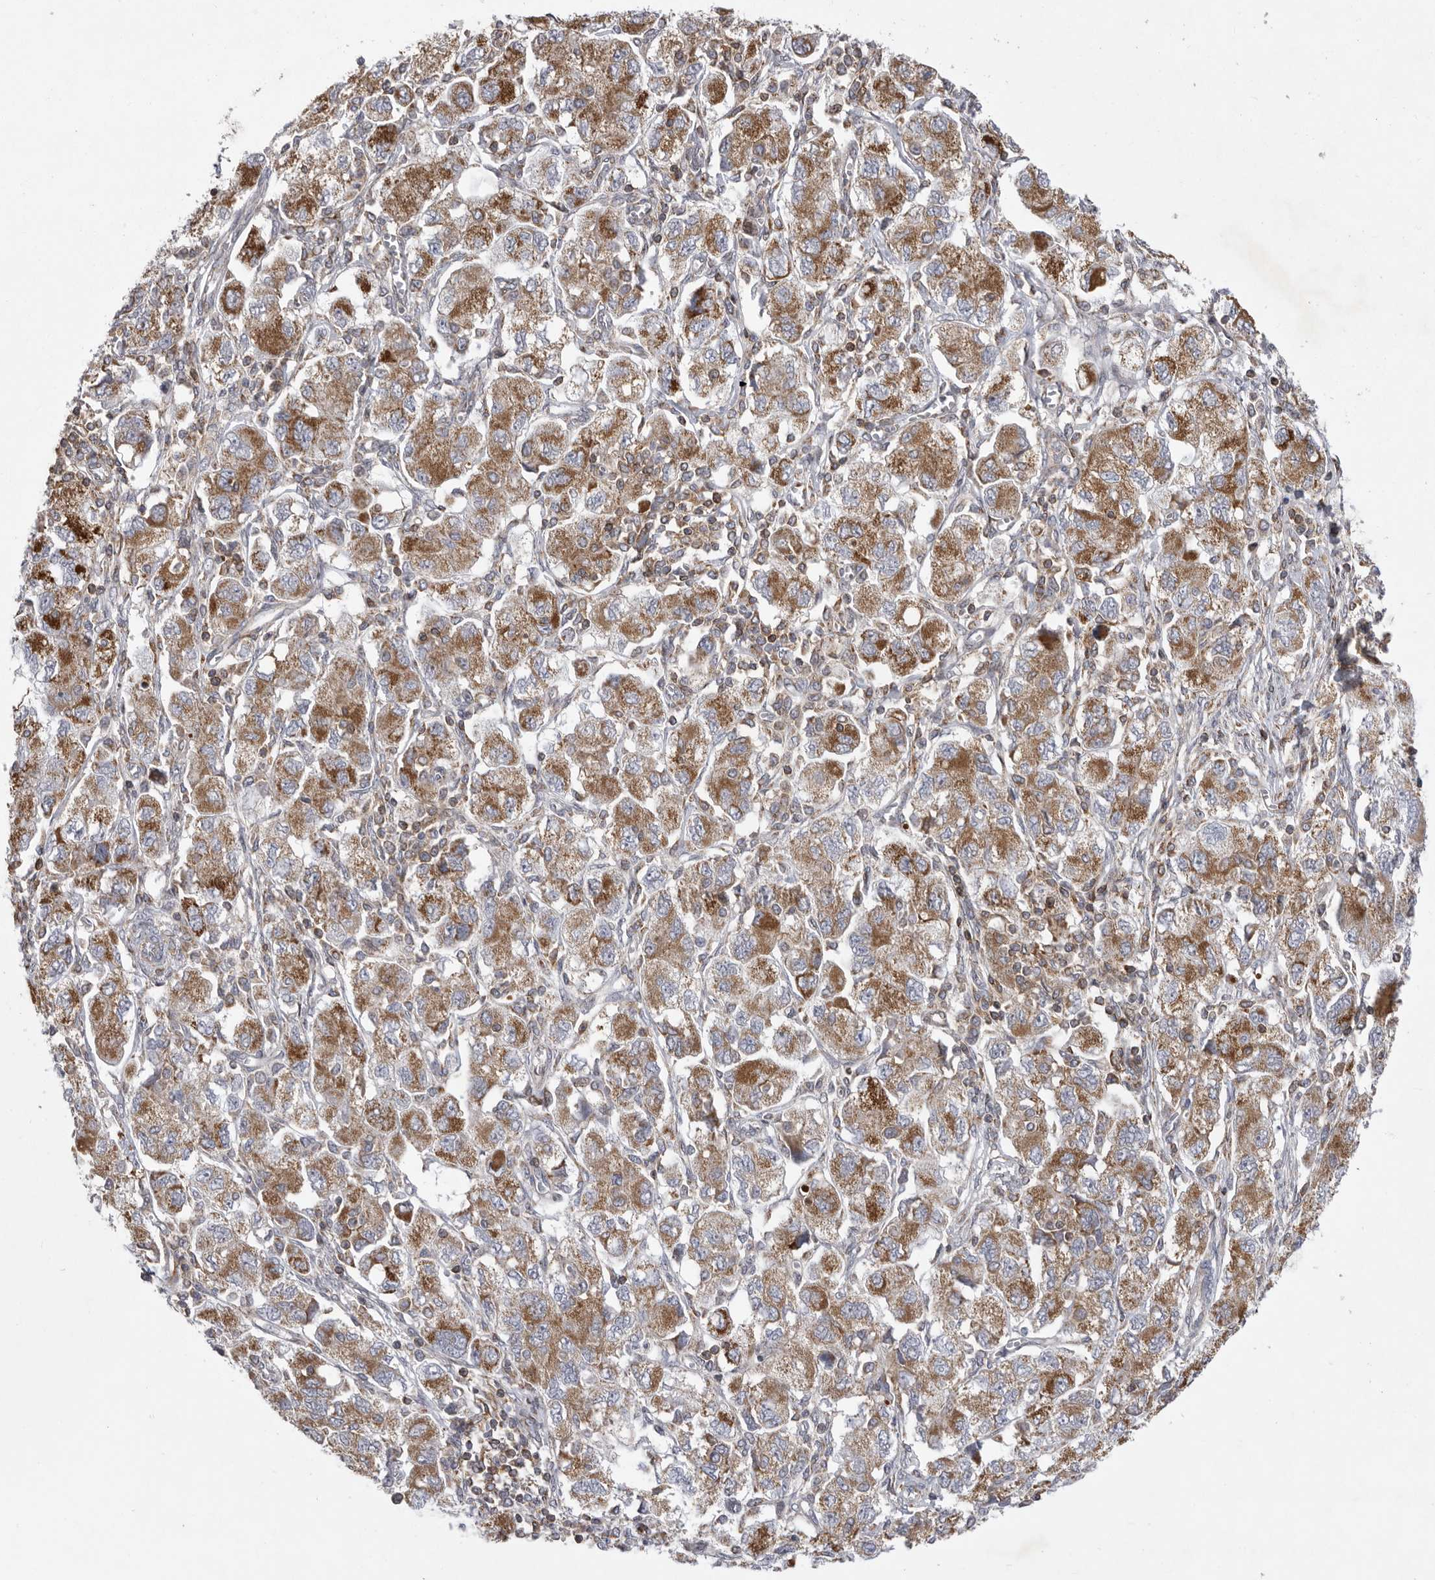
{"staining": {"intensity": "moderate", "quantity": ">75%", "location": "cytoplasmic/membranous"}, "tissue": "ovarian cancer", "cell_type": "Tumor cells", "image_type": "cancer", "snomed": [{"axis": "morphology", "description": "Carcinoma, NOS"}, {"axis": "morphology", "description": "Cystadenocarcinoma, serous, NOS"}, {"axis": "topography", "description": "Ovary"}], "caption": "Ovarian cancer (serous cystadenocarcinoma) tissue exhibits moderate cytoplasmic/membranous positivity in about >75% of tumor cells", "gene": "MPZL1", "patient": {"sex": "female", "age": 69}}